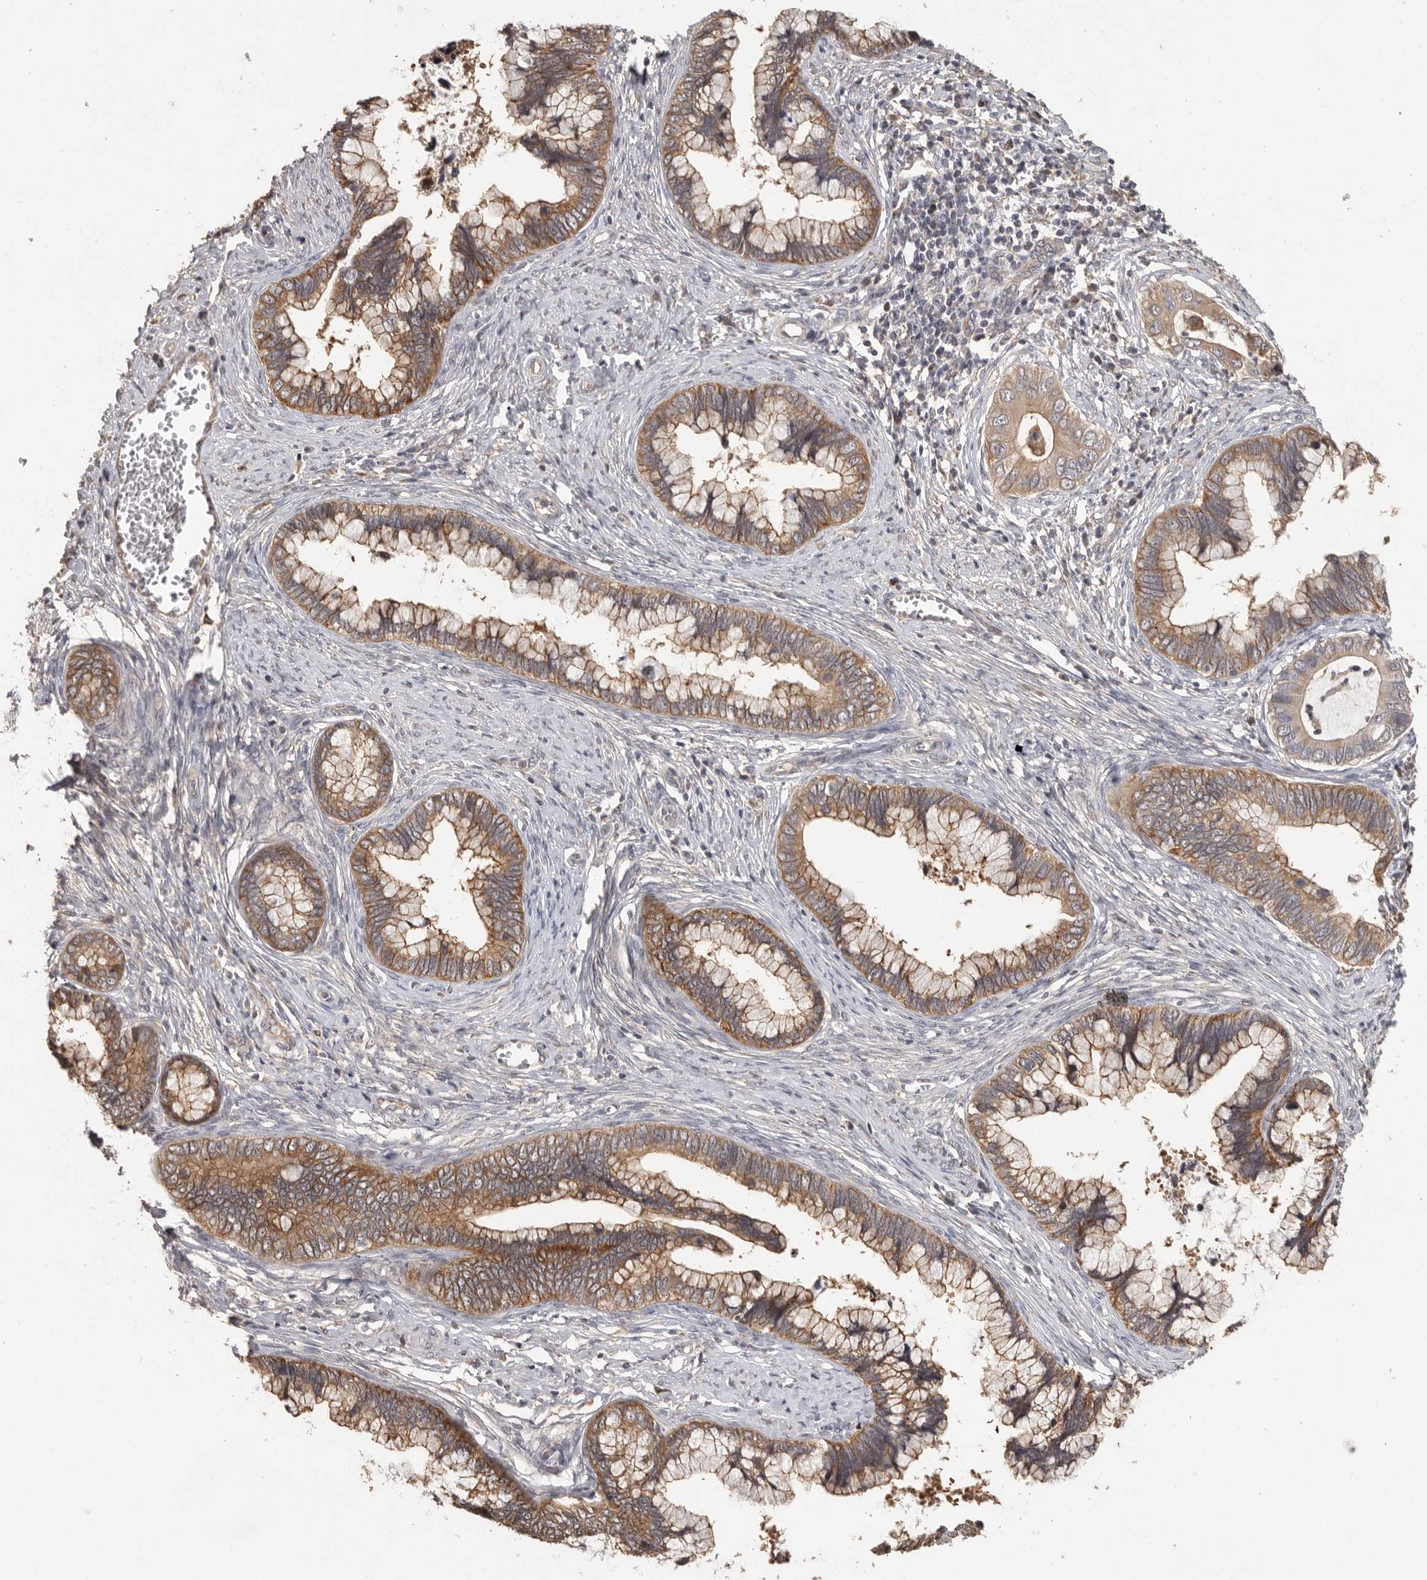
{"staining": {"intensity": "moderate", "quantity": ">75%", "location": "cytoplasmic/membranous"}, "tissue": "cervical cancer", "cell_type": "Tumor cells", "image_type": "cancer", "snomed": [{"axis": "morphology", "description": "Adenocarcinoma, NOS"}, {"axis": "topography", "description": "Cervix"}], "caption": "A brown stain highlights moderate cytoplasmic/membranous expression of a protein in human cervical cancer (adenocarcinoma) tumor cells. Immunohistochemistry stains the protein in brown and the nuclei are stained blue.", "gene": "BAIAP2", "patient": {"sex": "female", "age": 44}}